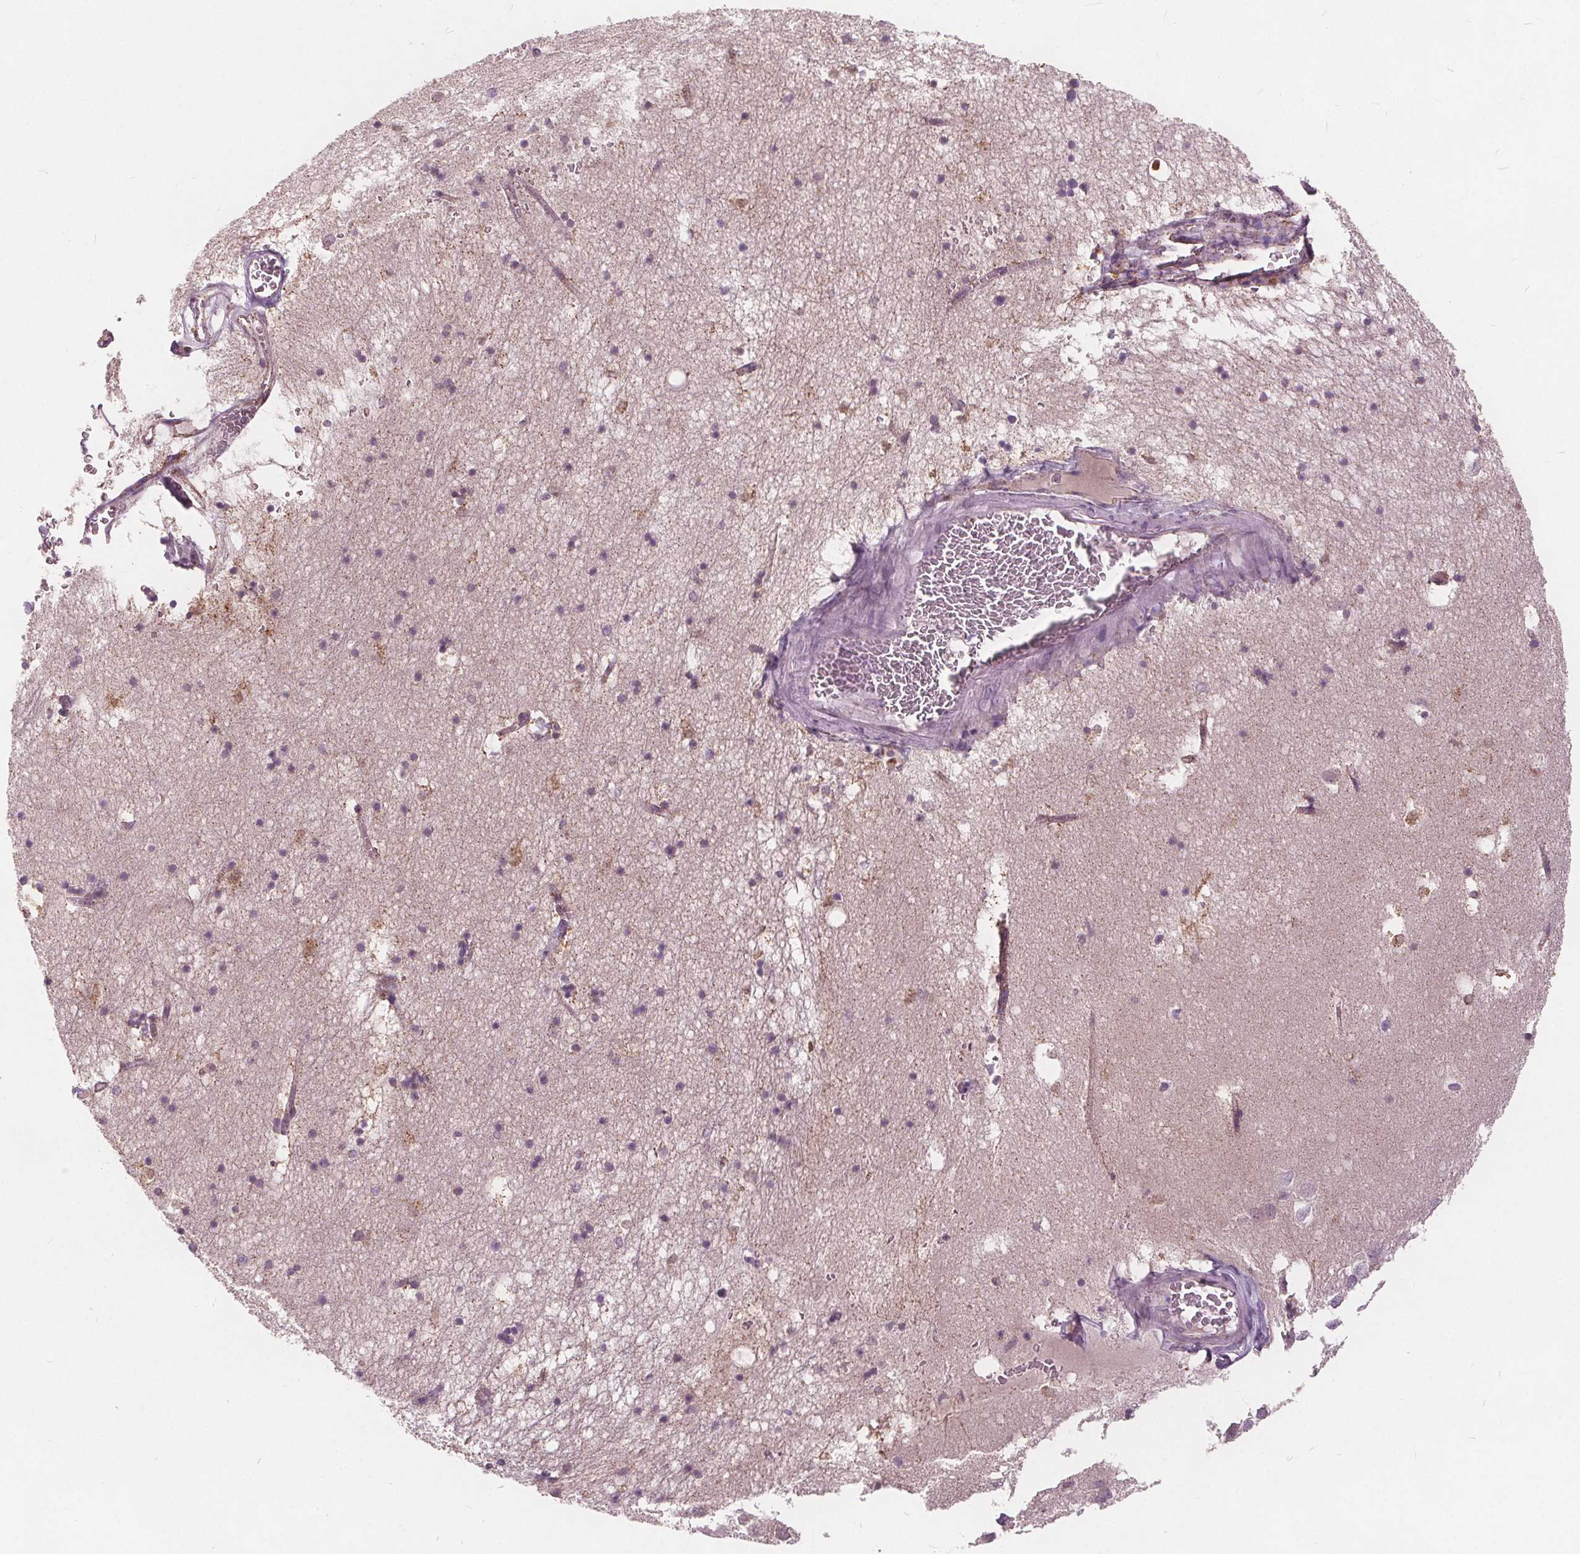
{"staining": {"intensity": "weak", "quantity": "<25%", "location": "cytoplasmic/membranous"}, "tissue": "hippocampus", "cell_type": "Glial cells", "image_type": "normal", "snomed": [{"axis": "morphology", "description": "Normal tissue, NOS"}, {"axis": "topography", "description": "Hippocampus"}], "caption": "Hippocampus was stained to show a protein in brown. There is no significant positivity in glial cells. The staining is performed using DAB brown chromogen with nuclei counter-stained in using hematoxylin.", "gene": "ECI2", "patient": {"sex": "male", "age": 58}}